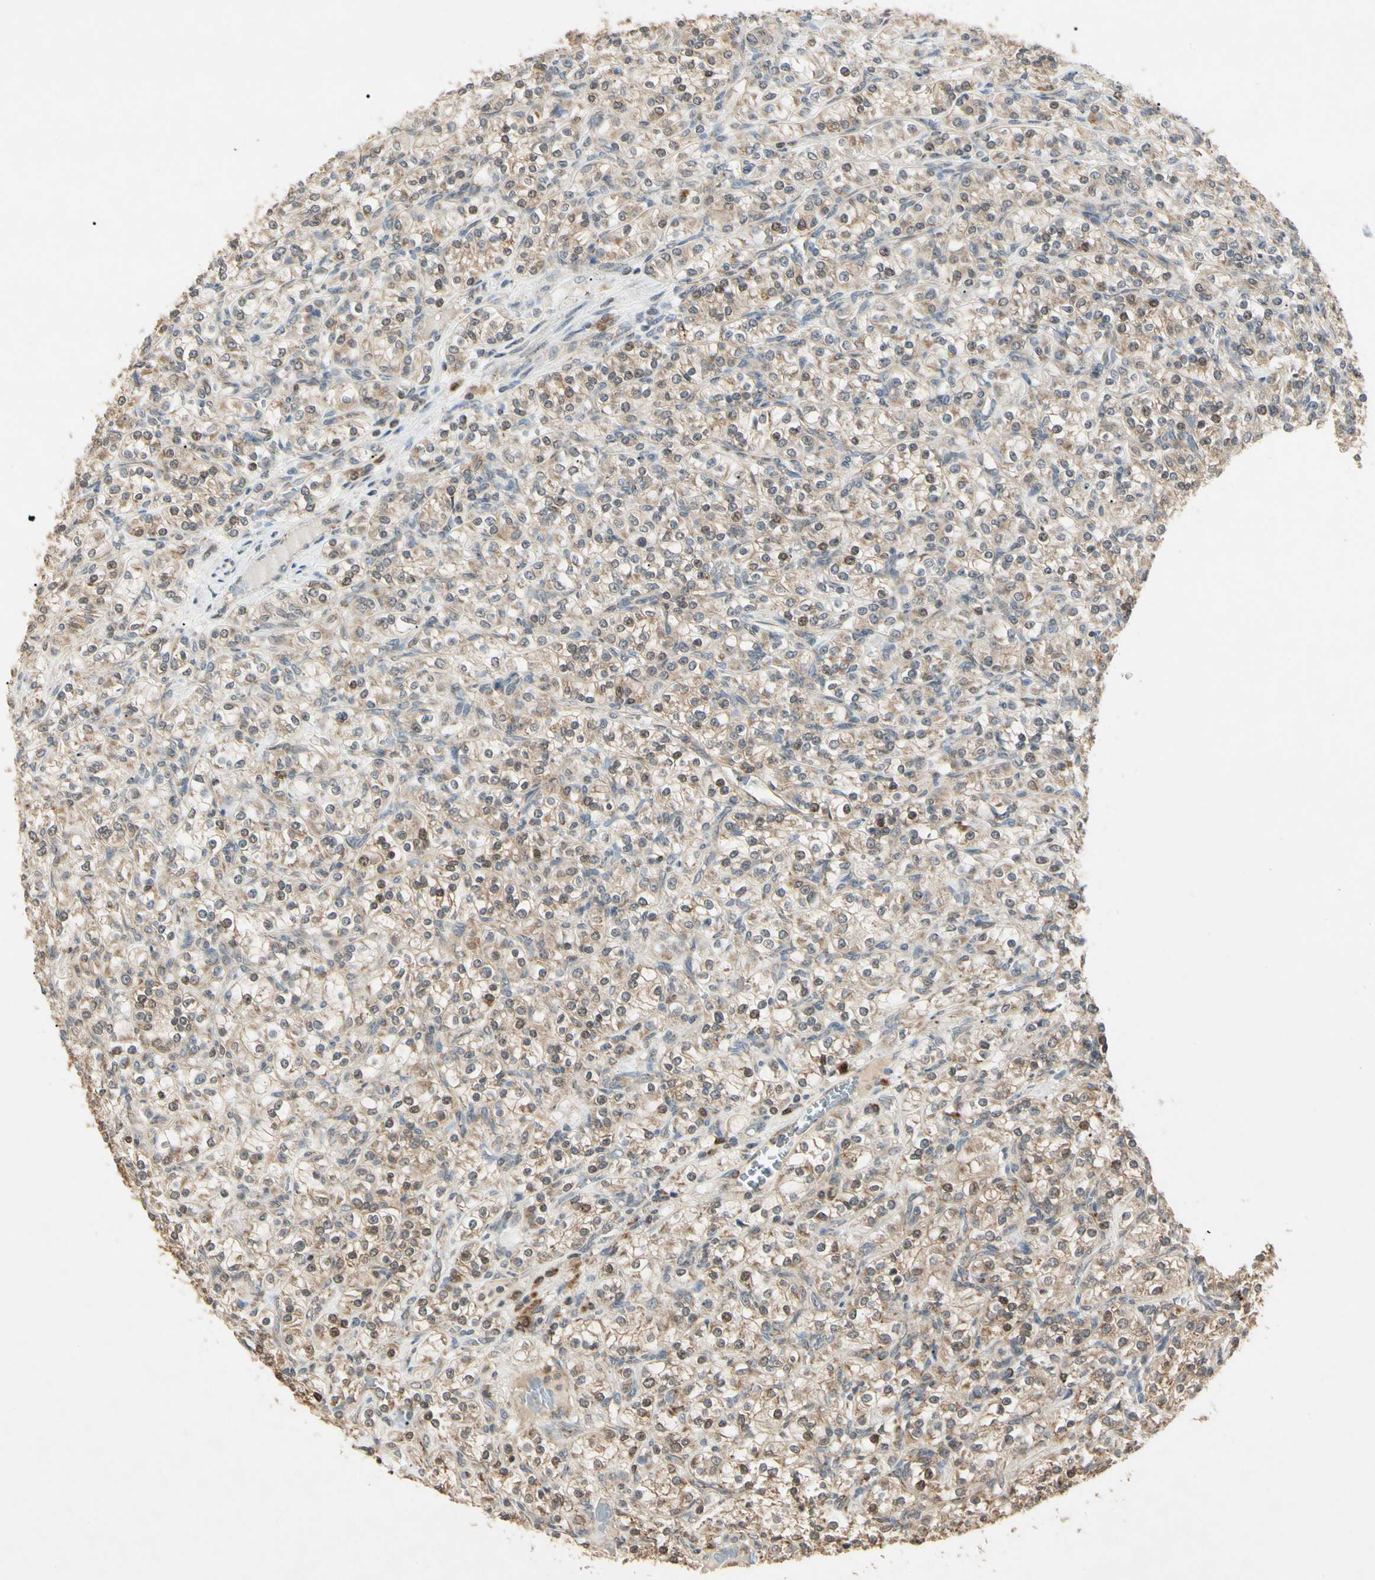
{"staining": {"intensity": "weak", "quantity": ">75%", "location": "cytoplasmic/membranous,nuclear"}, "tissue": "renal cancer", "cell_type": "Tumor cells", "image_type": "cancer", "snomed": [{"axis": "morphology", "description": "Adenocarcinoma, NOS"}, {"axis": "topography", "description": "Kidney"}], "caption": "Weak cytoplasmic/membranous and nuclear protein positivity is present in approximately >75% of tumor cells in renal cancer (adenocarcinoma).", "gene": "PRDX5", "patient": {"sex": "male", "age": 77}}